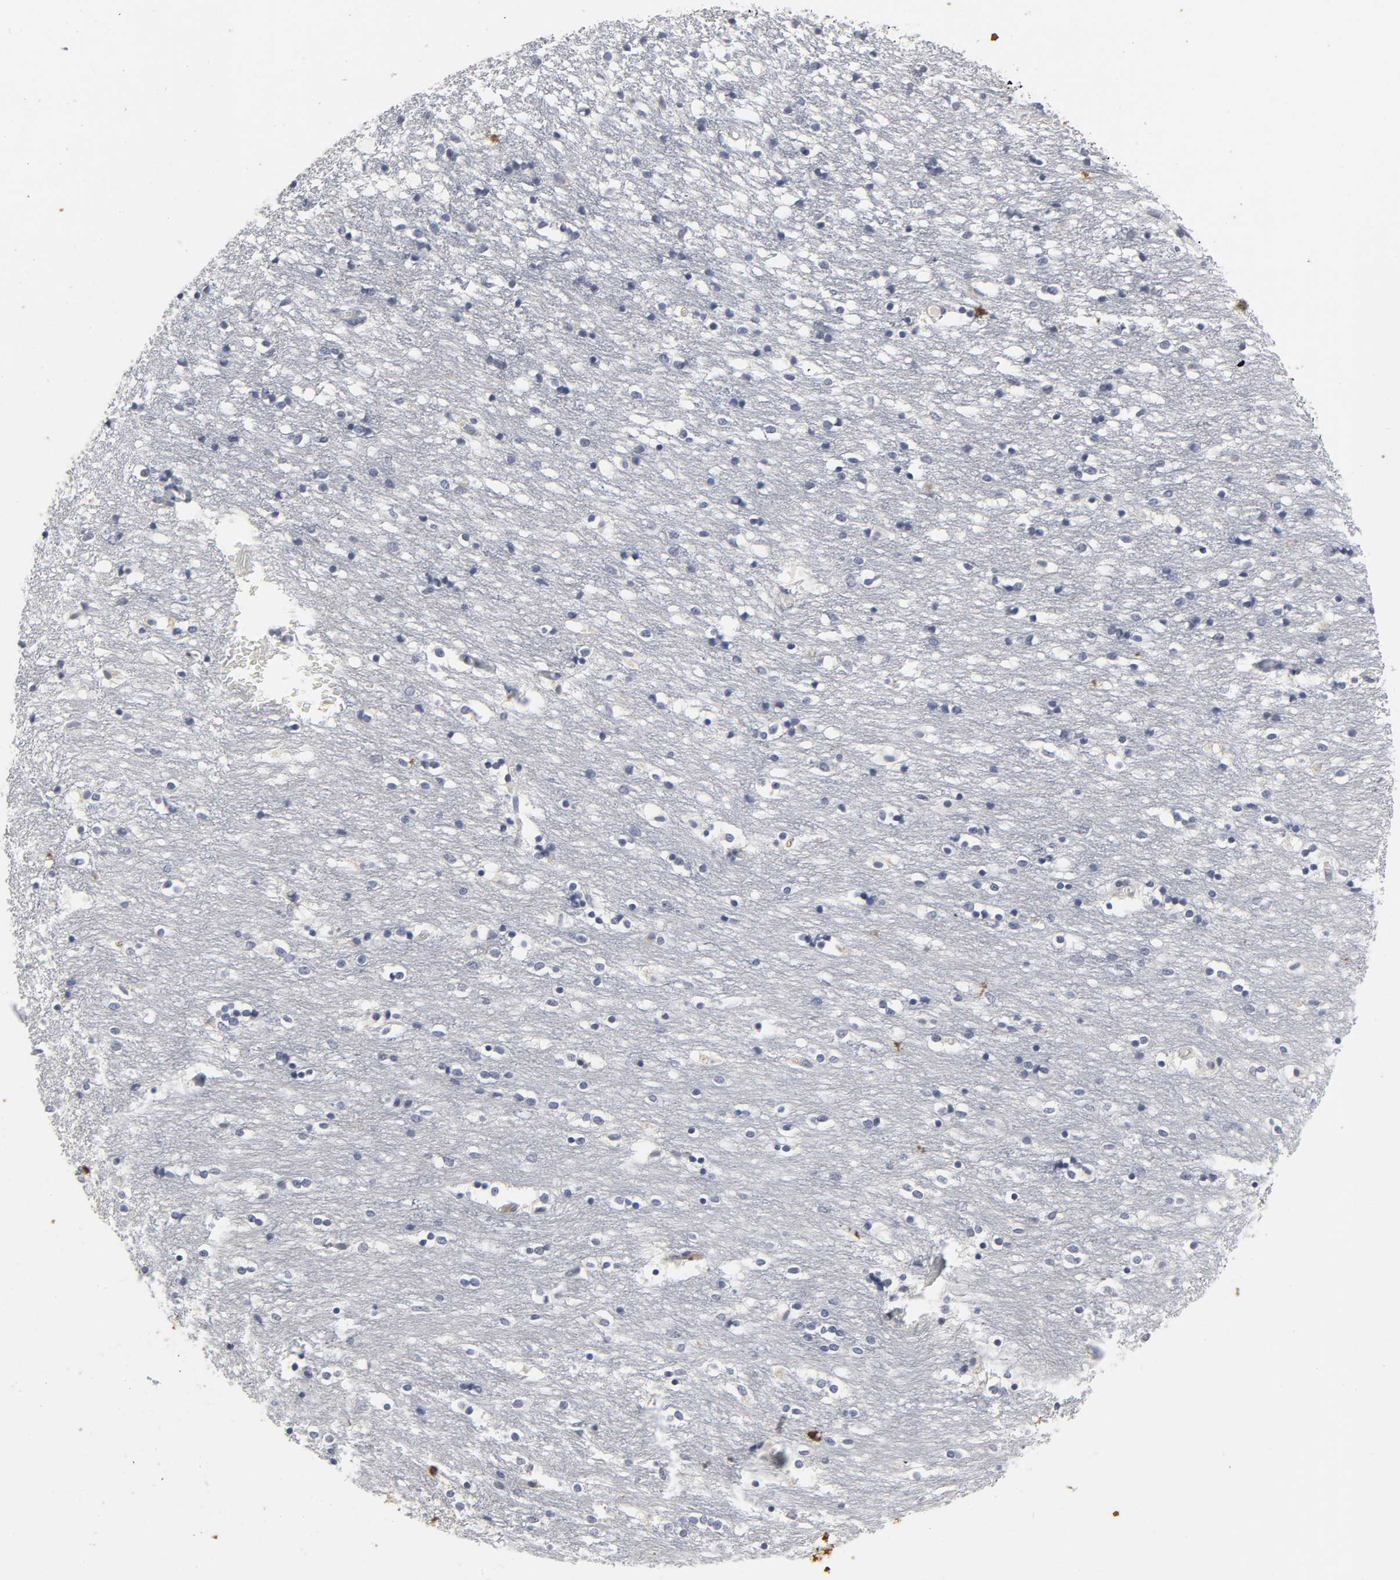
{"staining": {"intensity": "negative", "quantity": "none", "location": "none"}, "tissue": "caudate", "cell_type": "Glial cells", "image_type": "normal", "snomed": [{"axis": "morphology", "description": "Normal tissue, NOS"}, {"axis": "topography", "description": "Lateral ventricle wall"}], "caption": "Caudate was stained to show a protein in brown. There is no significant staining in glial cells.", "gene": "TCAP", "patient": {"sex": "female", "age": 54}}